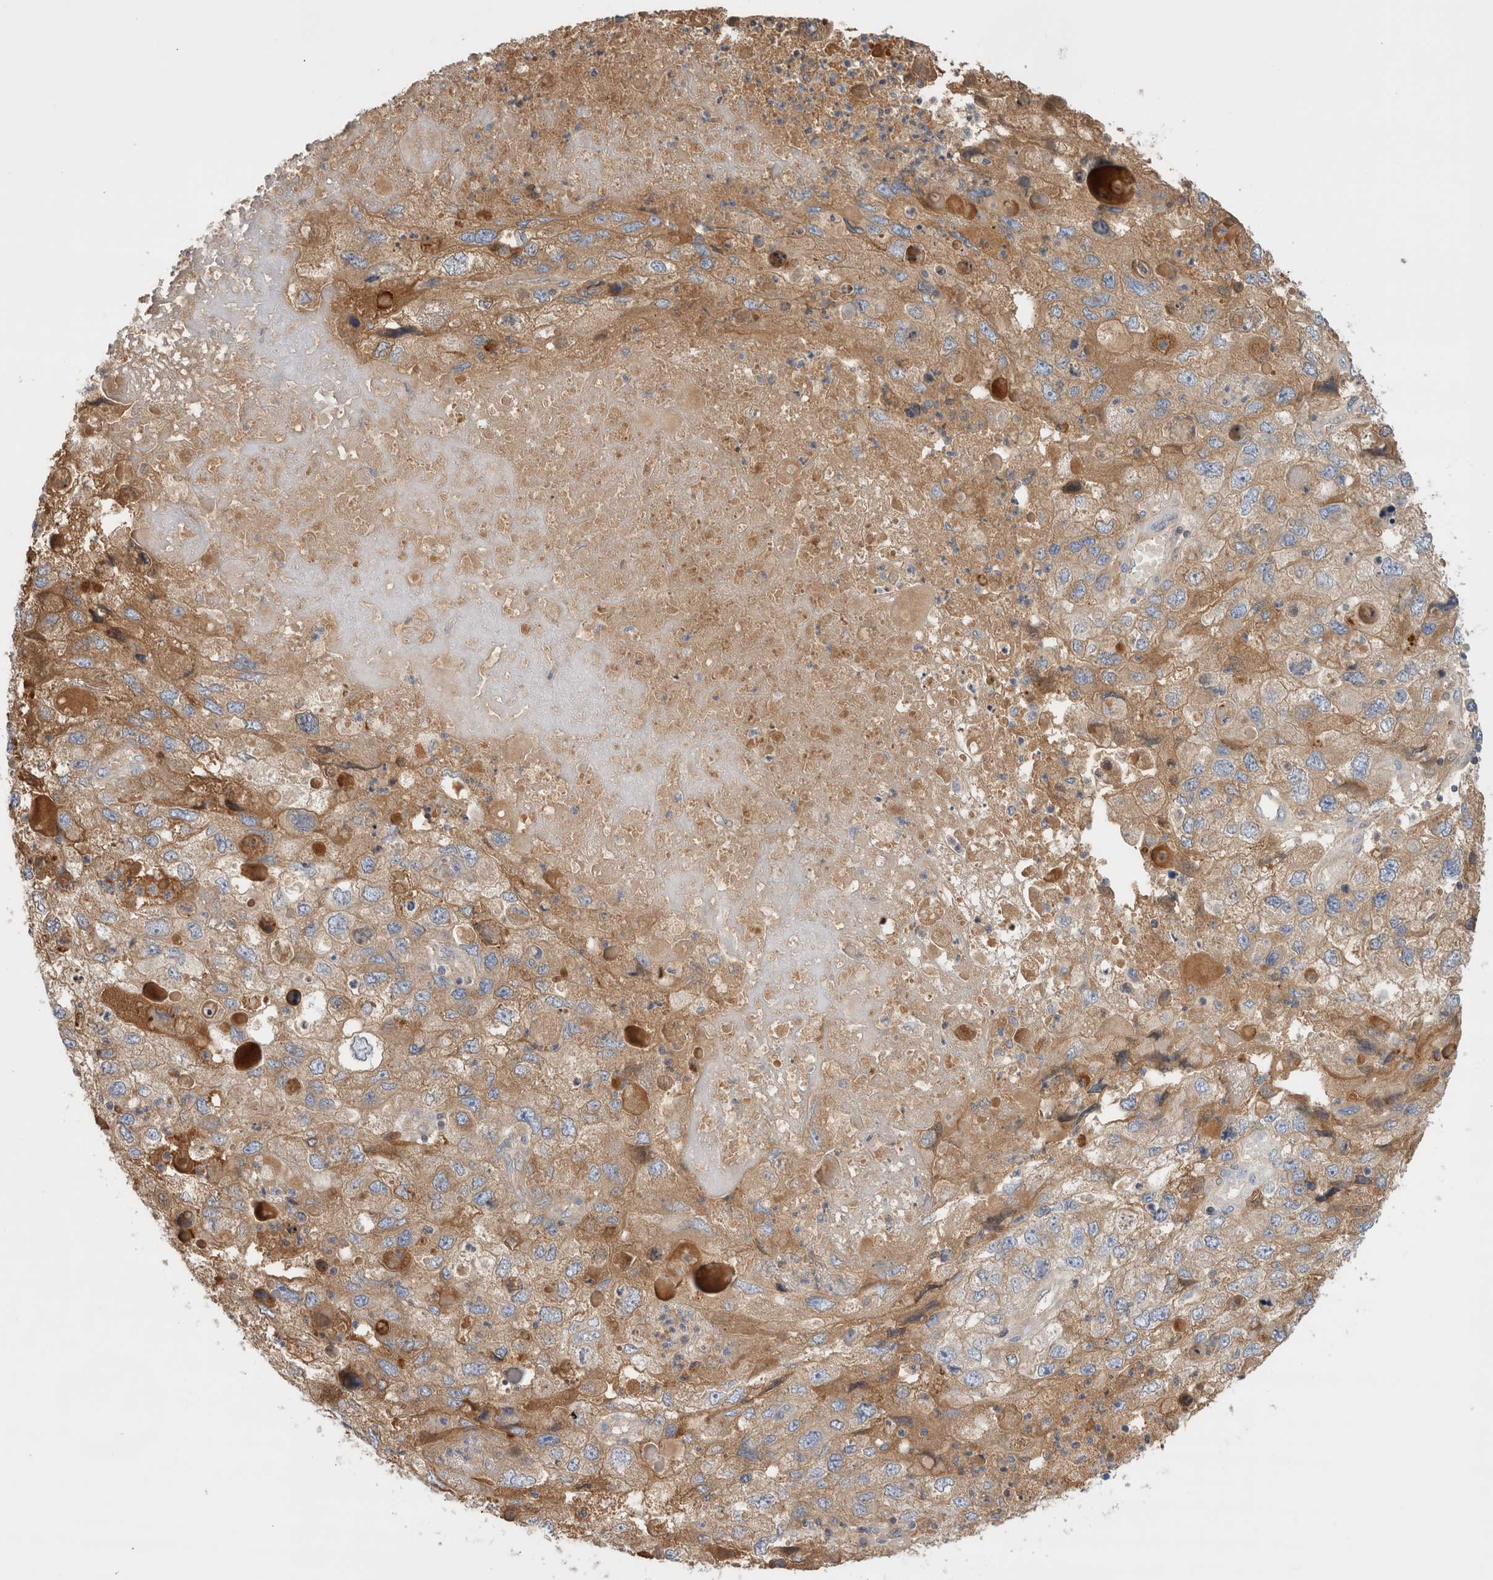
{"staining": {"intensity": "moderate", "quantity": ">75%", "location": "cytoplasmic/membranous"}, "tissue": "endometrial cancer", "cell_type": "Tumor cells", "image_type": "cancer", "snomed": [{"axis": "morphology", "description": "Adenocarcinoma, NOS"}, {"axis": "topography", "description": "Endometrium"}], "caption": "Immunohistochemistry (DAB (3,3'-diaminobenzidine)) staining of human endometrial adenocarcinoma shows moderate cytoplasmic/membranous protein positivity in approximately >75% of tumor cells.", "gene": "CFI", "patient": {"sex": "female", "age": 49}}